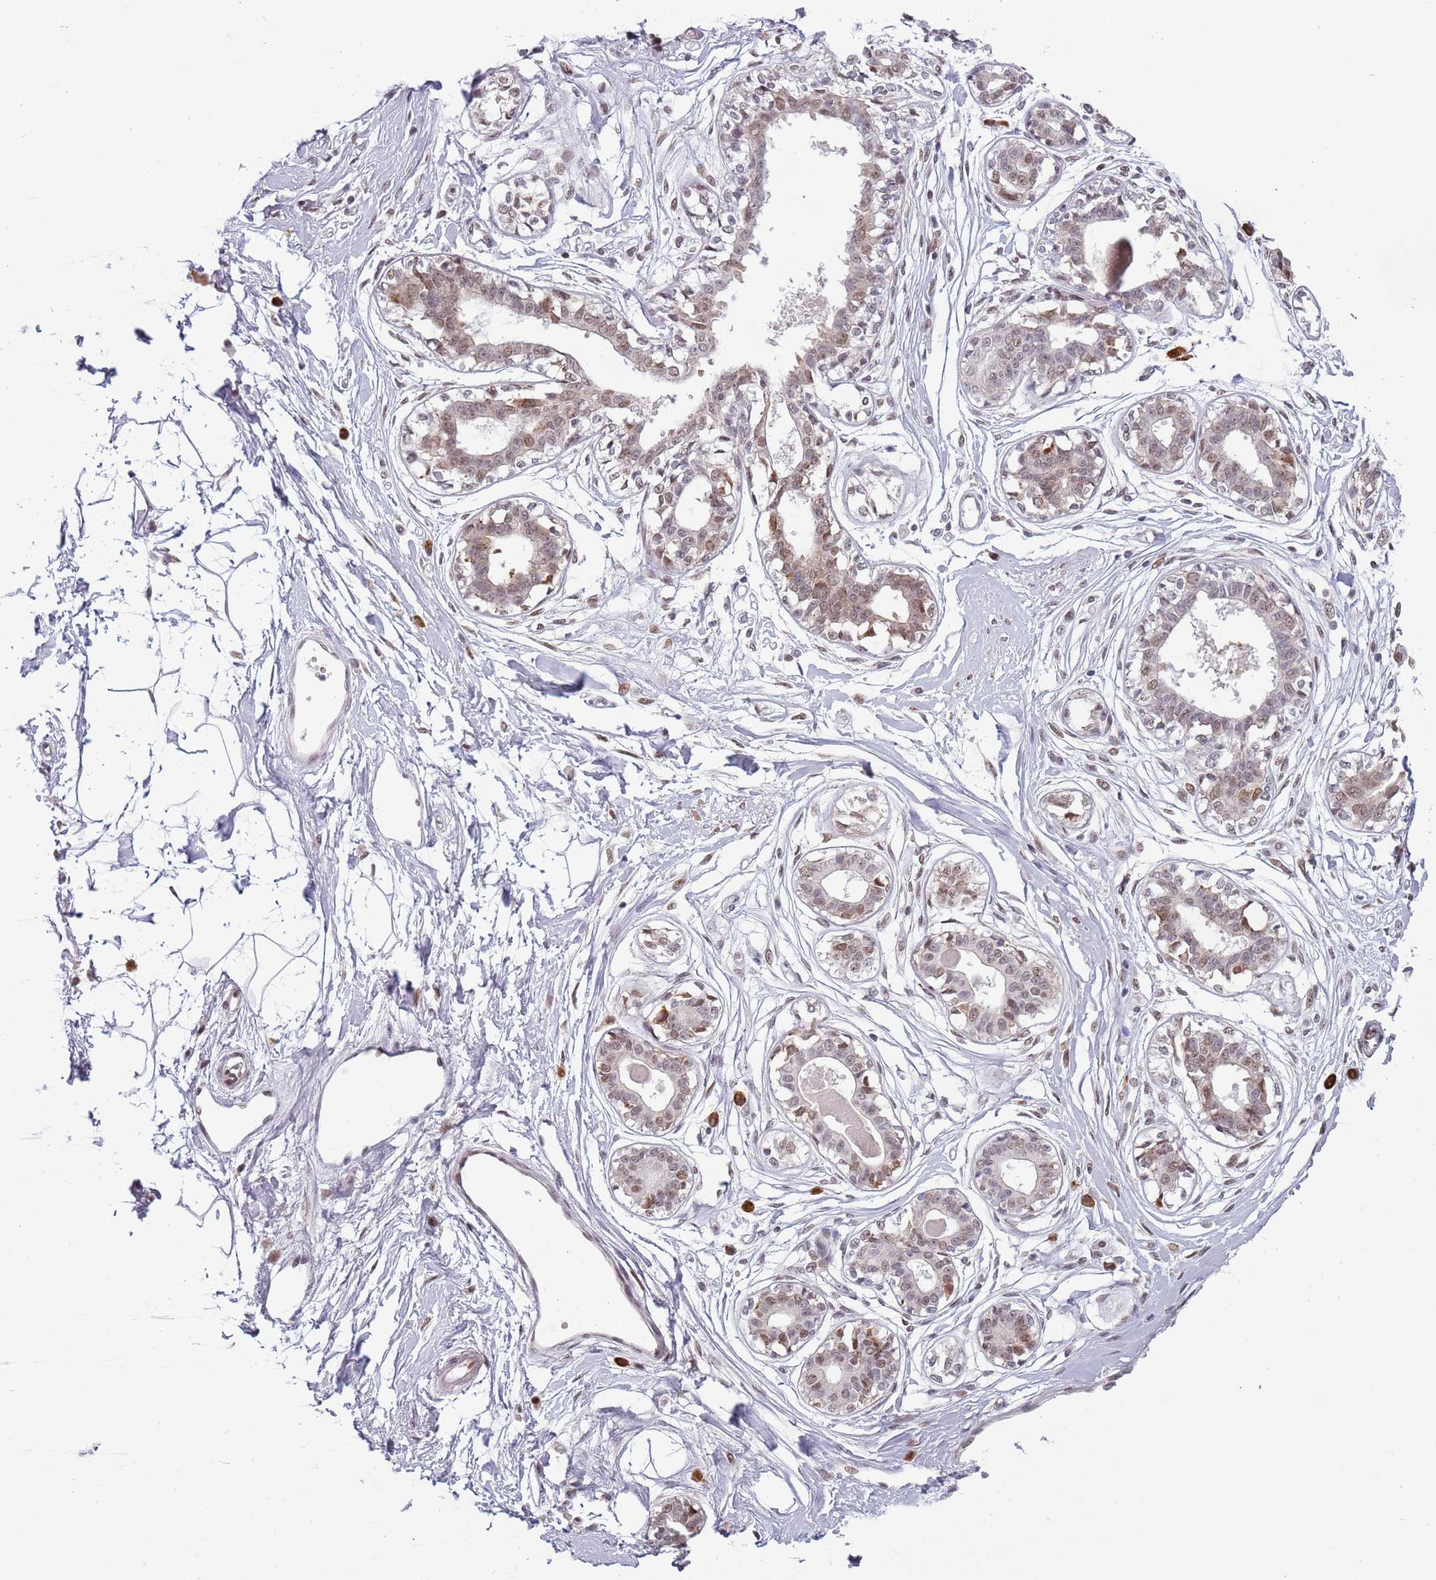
{"staining": {"intensity": "negative", "quantity": "none", "location": "none"}, "tissue": "breast", "cell_type": "Adipocytes", "image_type": "normal", "snomed": [{"axis": "morphology", "description": "Normal tissue, NOS"}, {"axis": "topography", "description": "Breast"}], "caption": "The photomicrograph reveals no significant staining in adipocytes of breast.", "gene": "BARD1", "patient": {"sex": "female", "age": 45}}